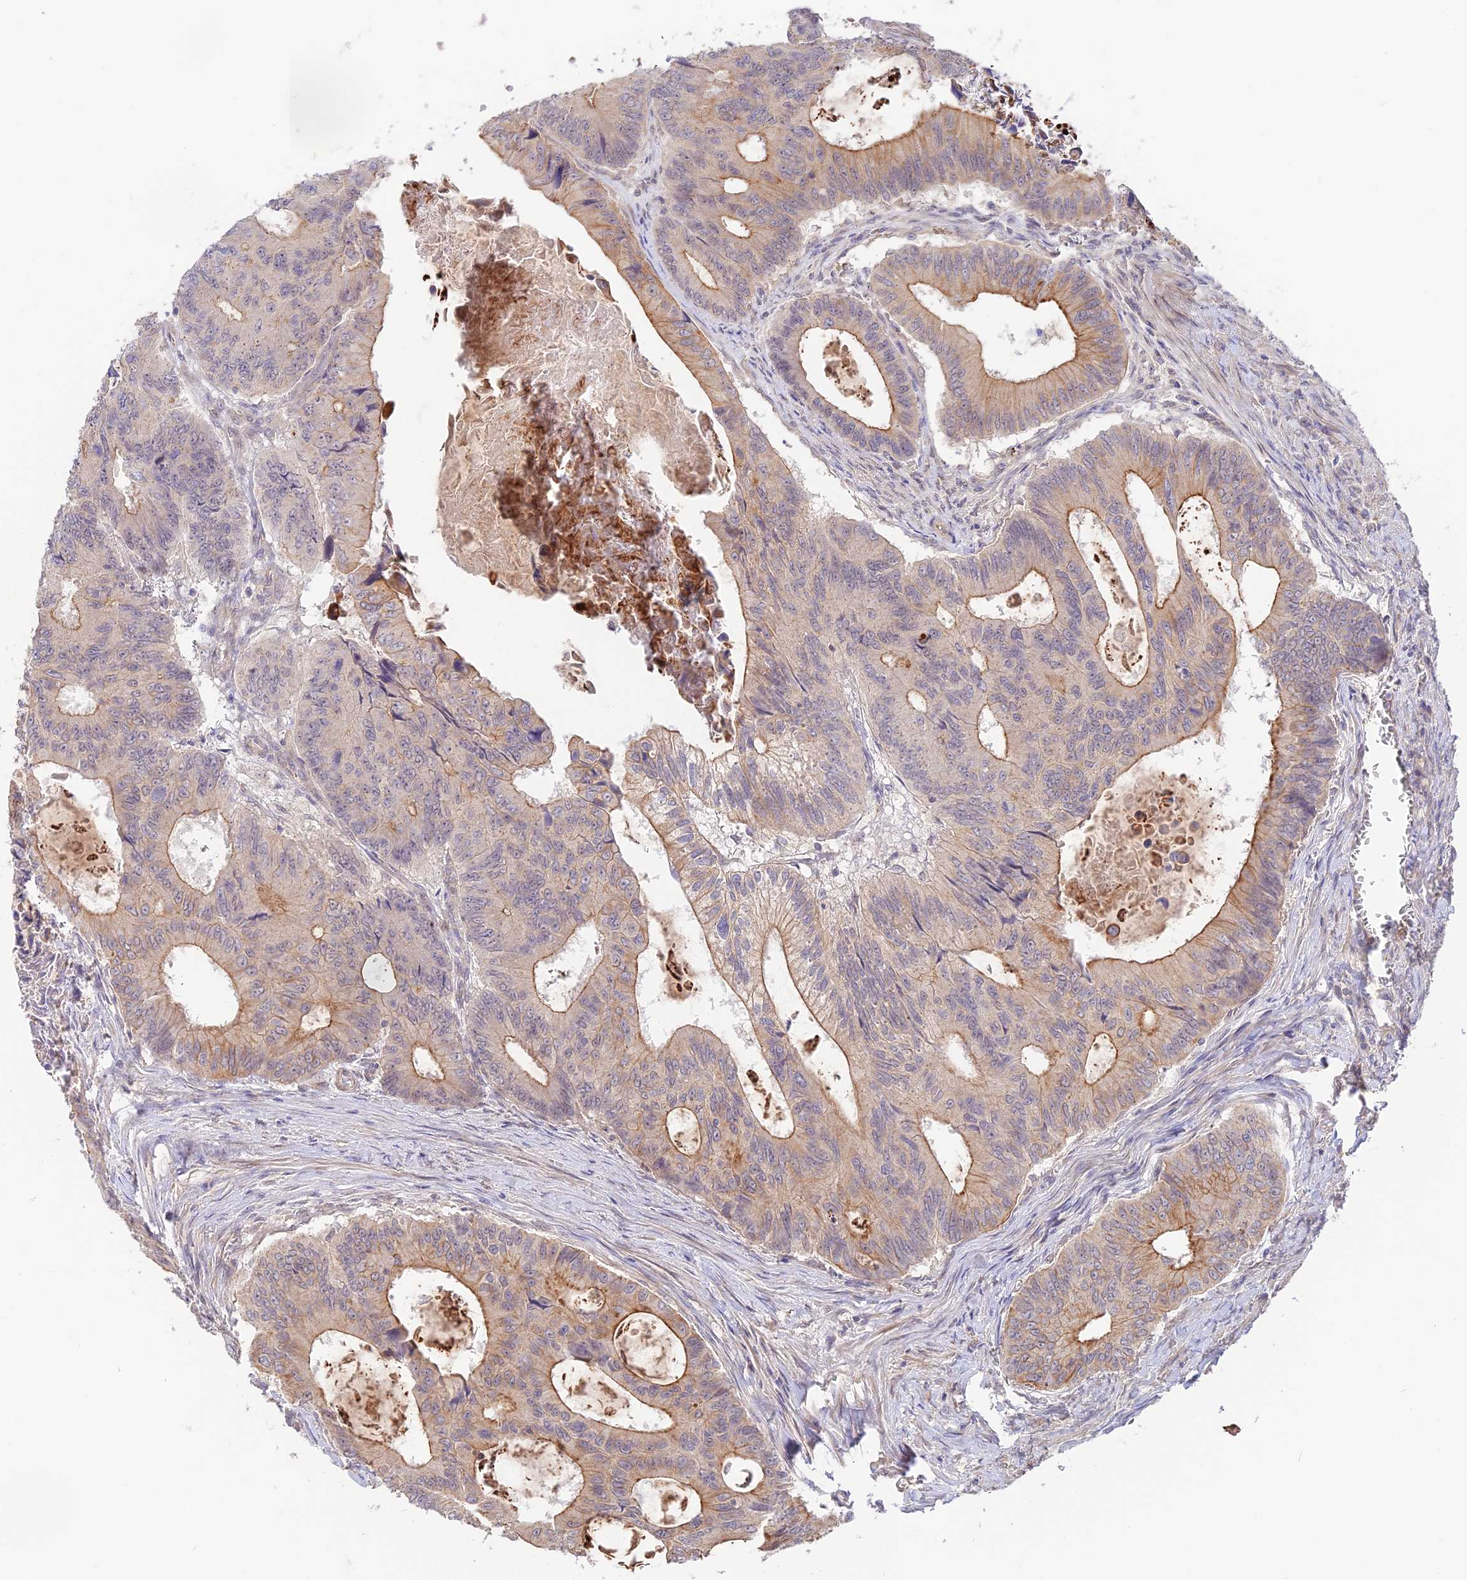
{"staining": {"intensity": "strong", "quantity": "<25%", "location": "cytoplasmic/membranous"}, "tissue": "colorectal cancer", "cell_type": "Tumor cells", "image_type": "cancer", "snomed": [{"axis": "morphology", "description": "Adenocarcinoma, NOS"}, {"axis": "topography", "description": "Colon"}], "caption": "A high-resolution photomicrograph shows immunohistochemistry staining of colorectal cancer (adenocarcinoma), which demonstrates strong cytoplasmic/membranous staining in approximately <25% of tumor cells.", "gene": "CAMSAP3", "patient": {"sex": "male", "age": 85}}